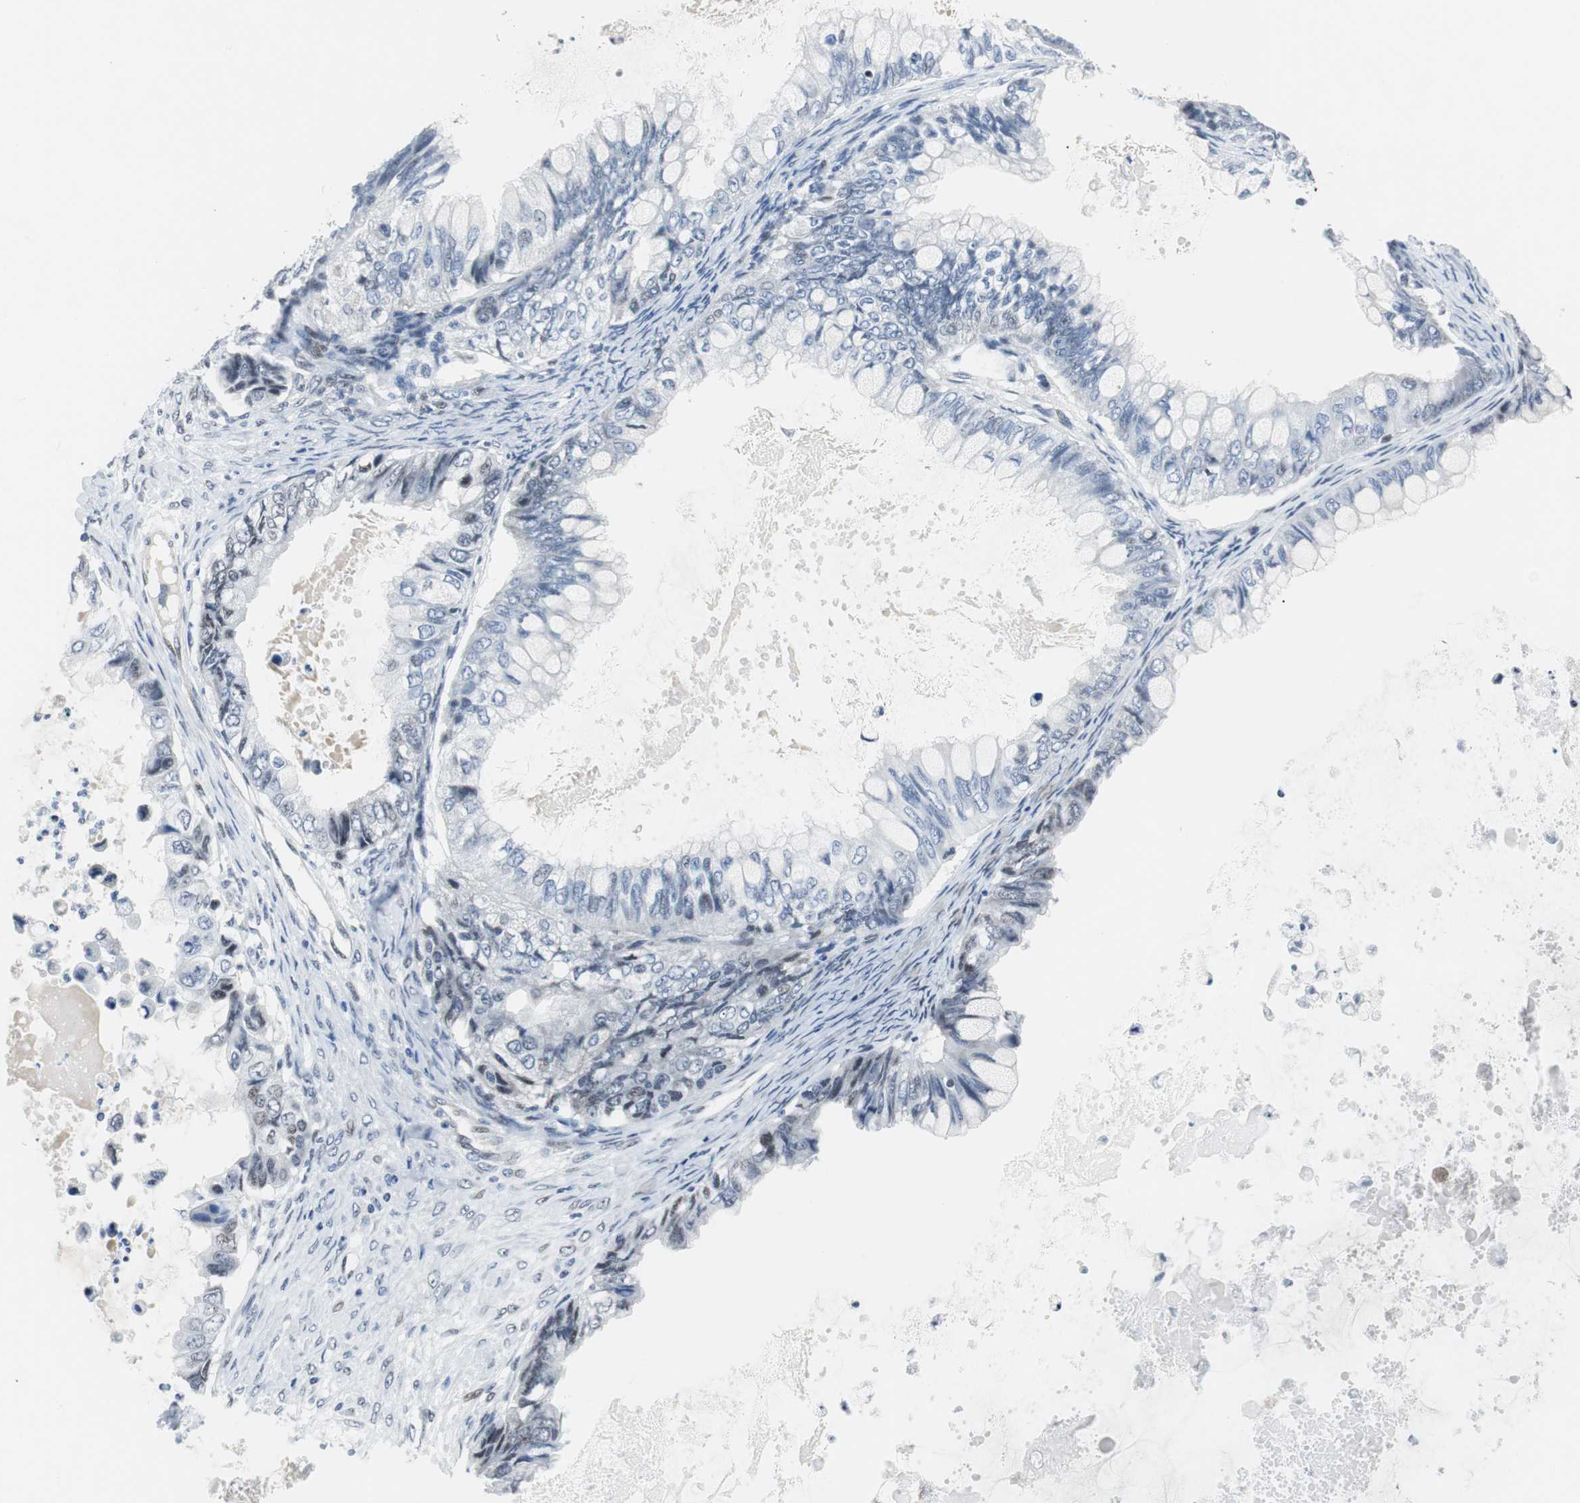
{"staining": {"intensity": "weak", "quantity": "<25%", "location": "nuclear"}, "tissue": "ovarian cancer", "cell_type": "Tumor cells", "image_type": "cancer", "snomed": [{"axis": "morphology", "description": "Cystadenocarcinoma, mucinous, NOS"}, {"axis": "topography", "description": "Ovary"}], "caption": "Protein analysis of ovarian cancer shows no significant expression in tumor cells. (DAB (3,3'-diaminobenzidine) immunohistochemistry with hematoxylin counter stain).", "gene": "MTA1", "patient": {"sex": "female", "age": 80}}